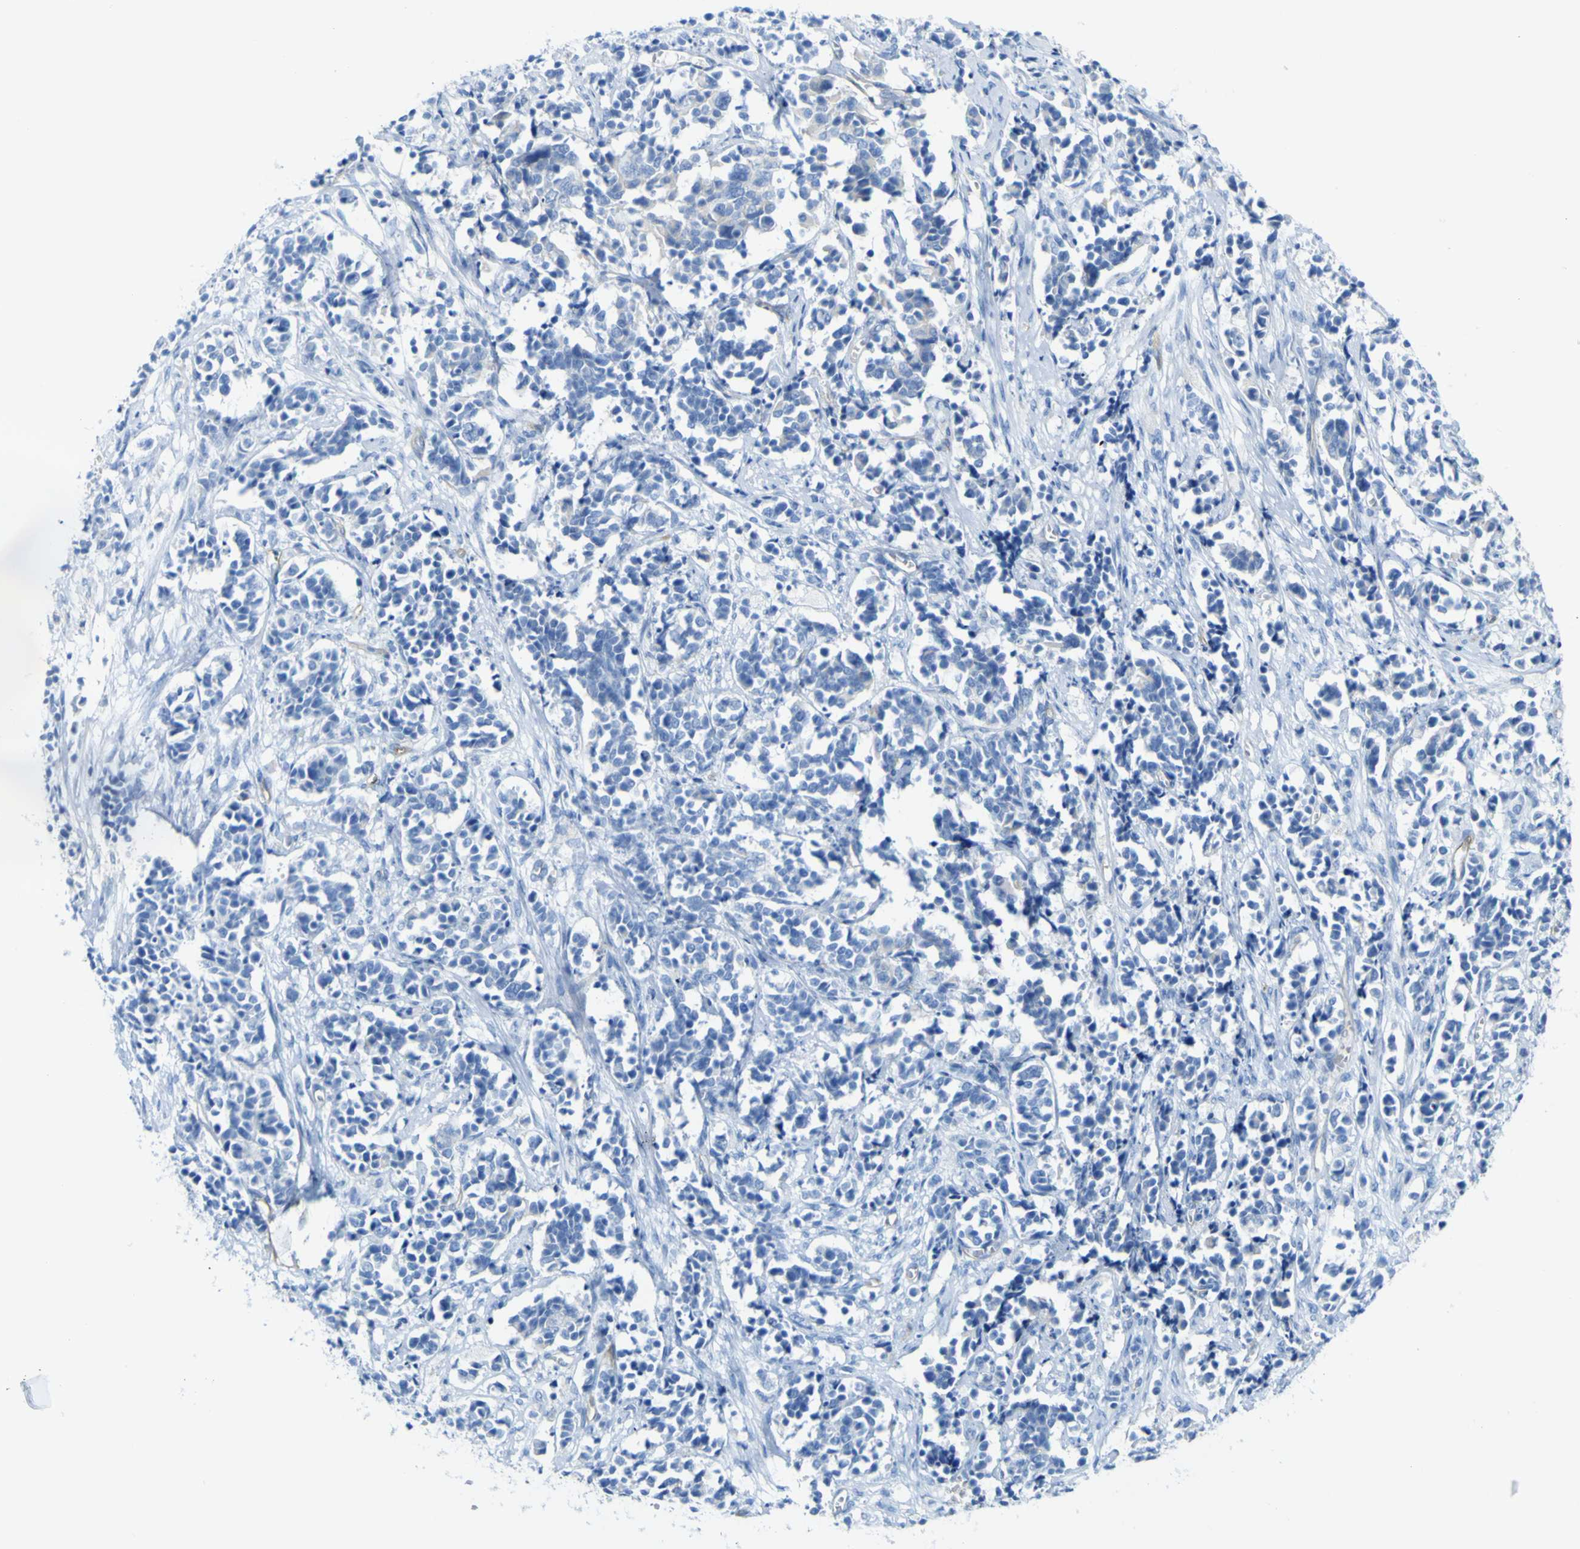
{"staining": {"intensity": "negative", "quantity": "none", "location": "none"}, "tissue": "cervical cancer", "cell_type": "Tumor cells", "image_type": "cancer", "snomed": [{"axis": "morphology", "description": "Normal tissue, NOS"}, {"axis": "morphology", "description": "Squamous cell carcinoma, NOS"}, {"axis": "topography", "description": "Cervix"}], "caption": "High power microscopy micrograph of an IHC histopathology image of cervical cancer, revealing no significant expression in tumor cells.", "gene": "CD93", "patient": {"sex": "female", "age": 35}}